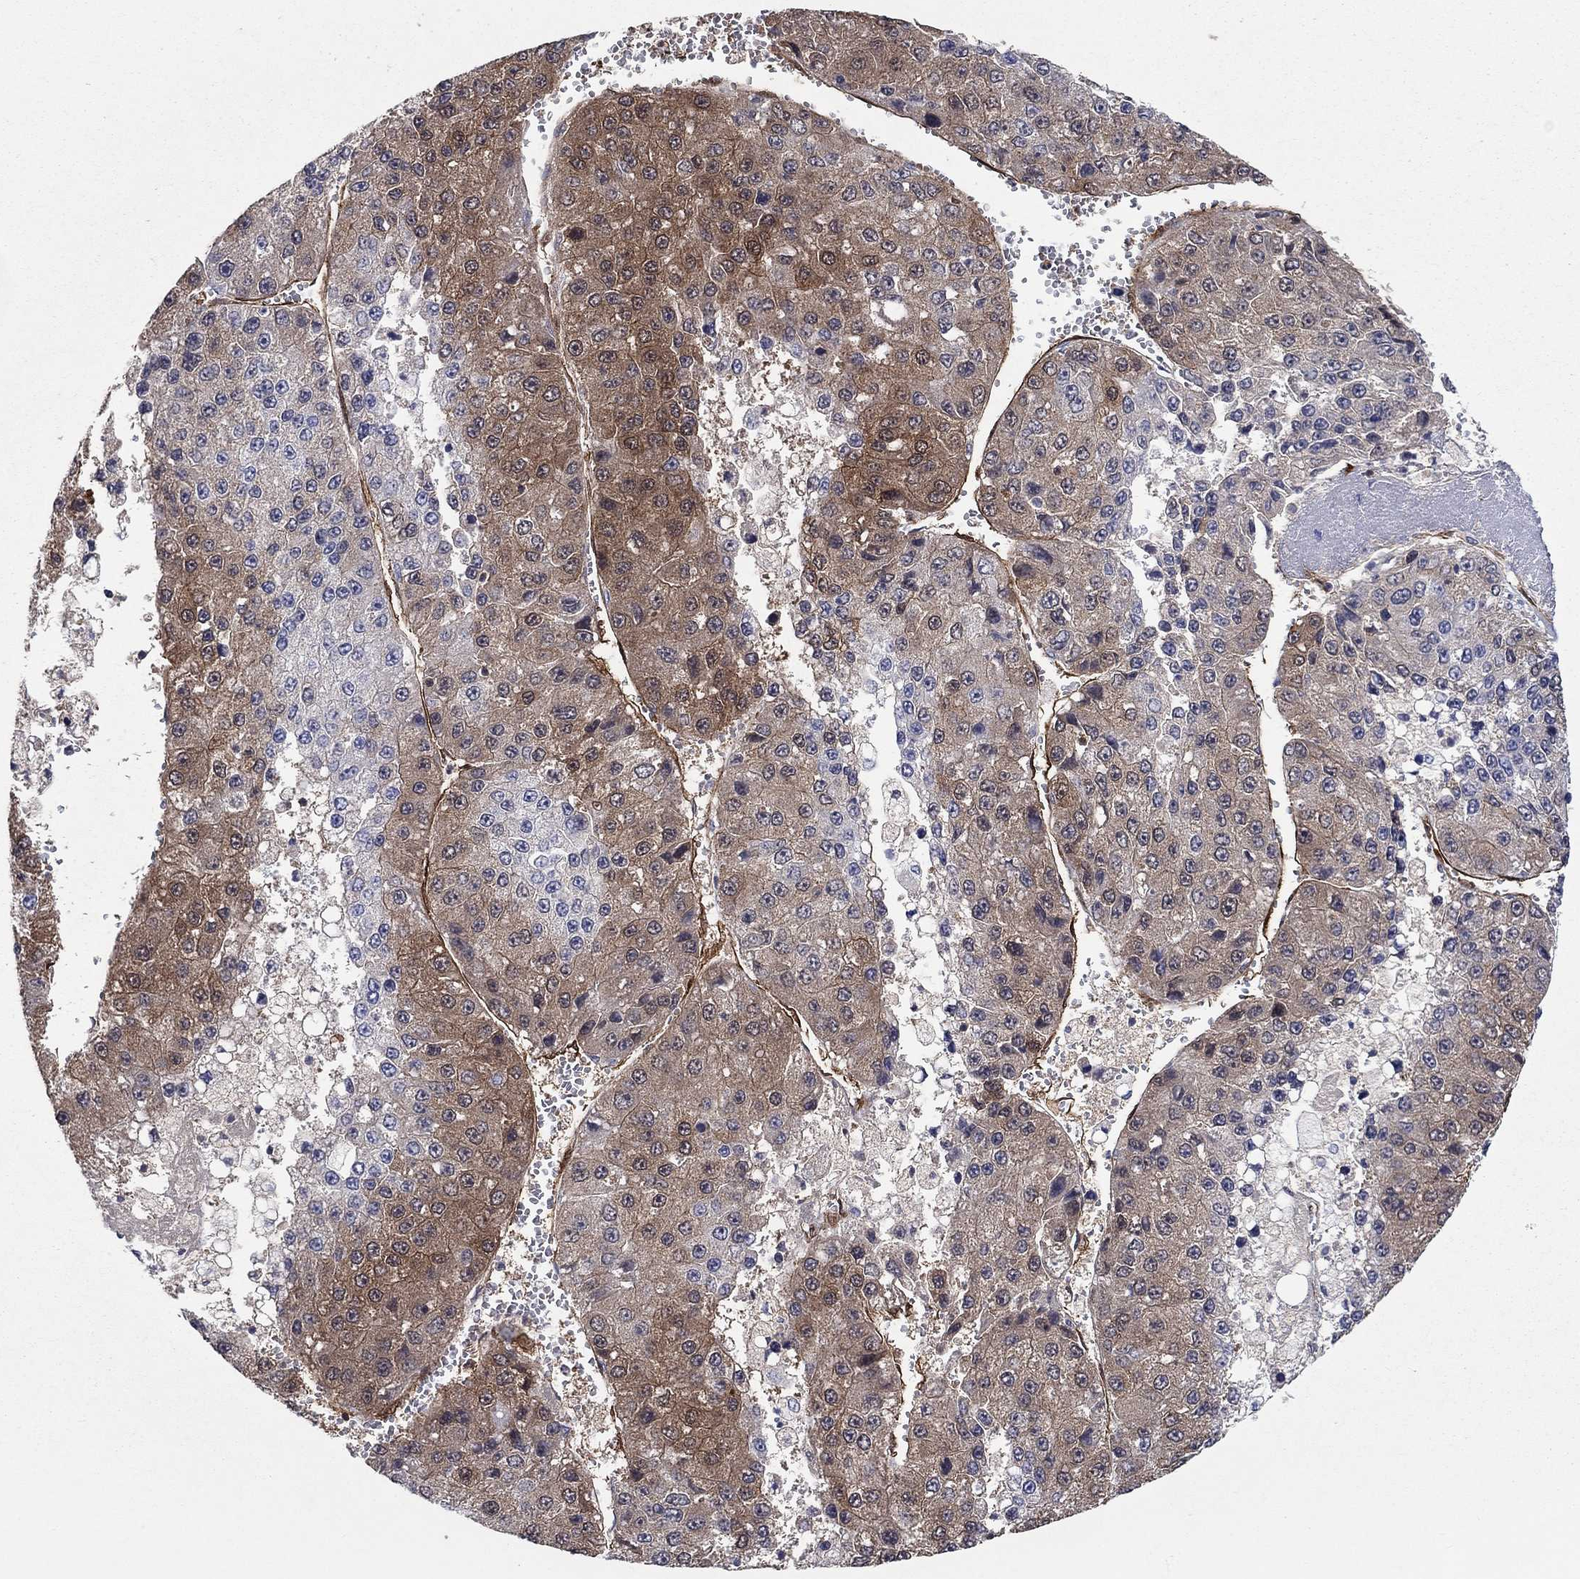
{"staining": {"intensity": "strong", "quantity": "25%-75%", "location": "cytoplasmic/membranous"}, "tissue": "liver cancer", "cell_type": "Tumor cells", "image_type": "cancer", "snomed": [{"axis": "morphology", "description": "Carcinoma, Hepatocellular, NOS"}, {"axis": "topography", "description": "Liver"}], "caption": "A high-resolution micrograph shows IHC staining of liver cancer (hepatocellular carcinoma), which displays strong cytoplasmic/membranous staining in approximately 25%-75% of tumor cells.", "gene": "AGFG2", "patient": {"sex": "female", "age": 73}}